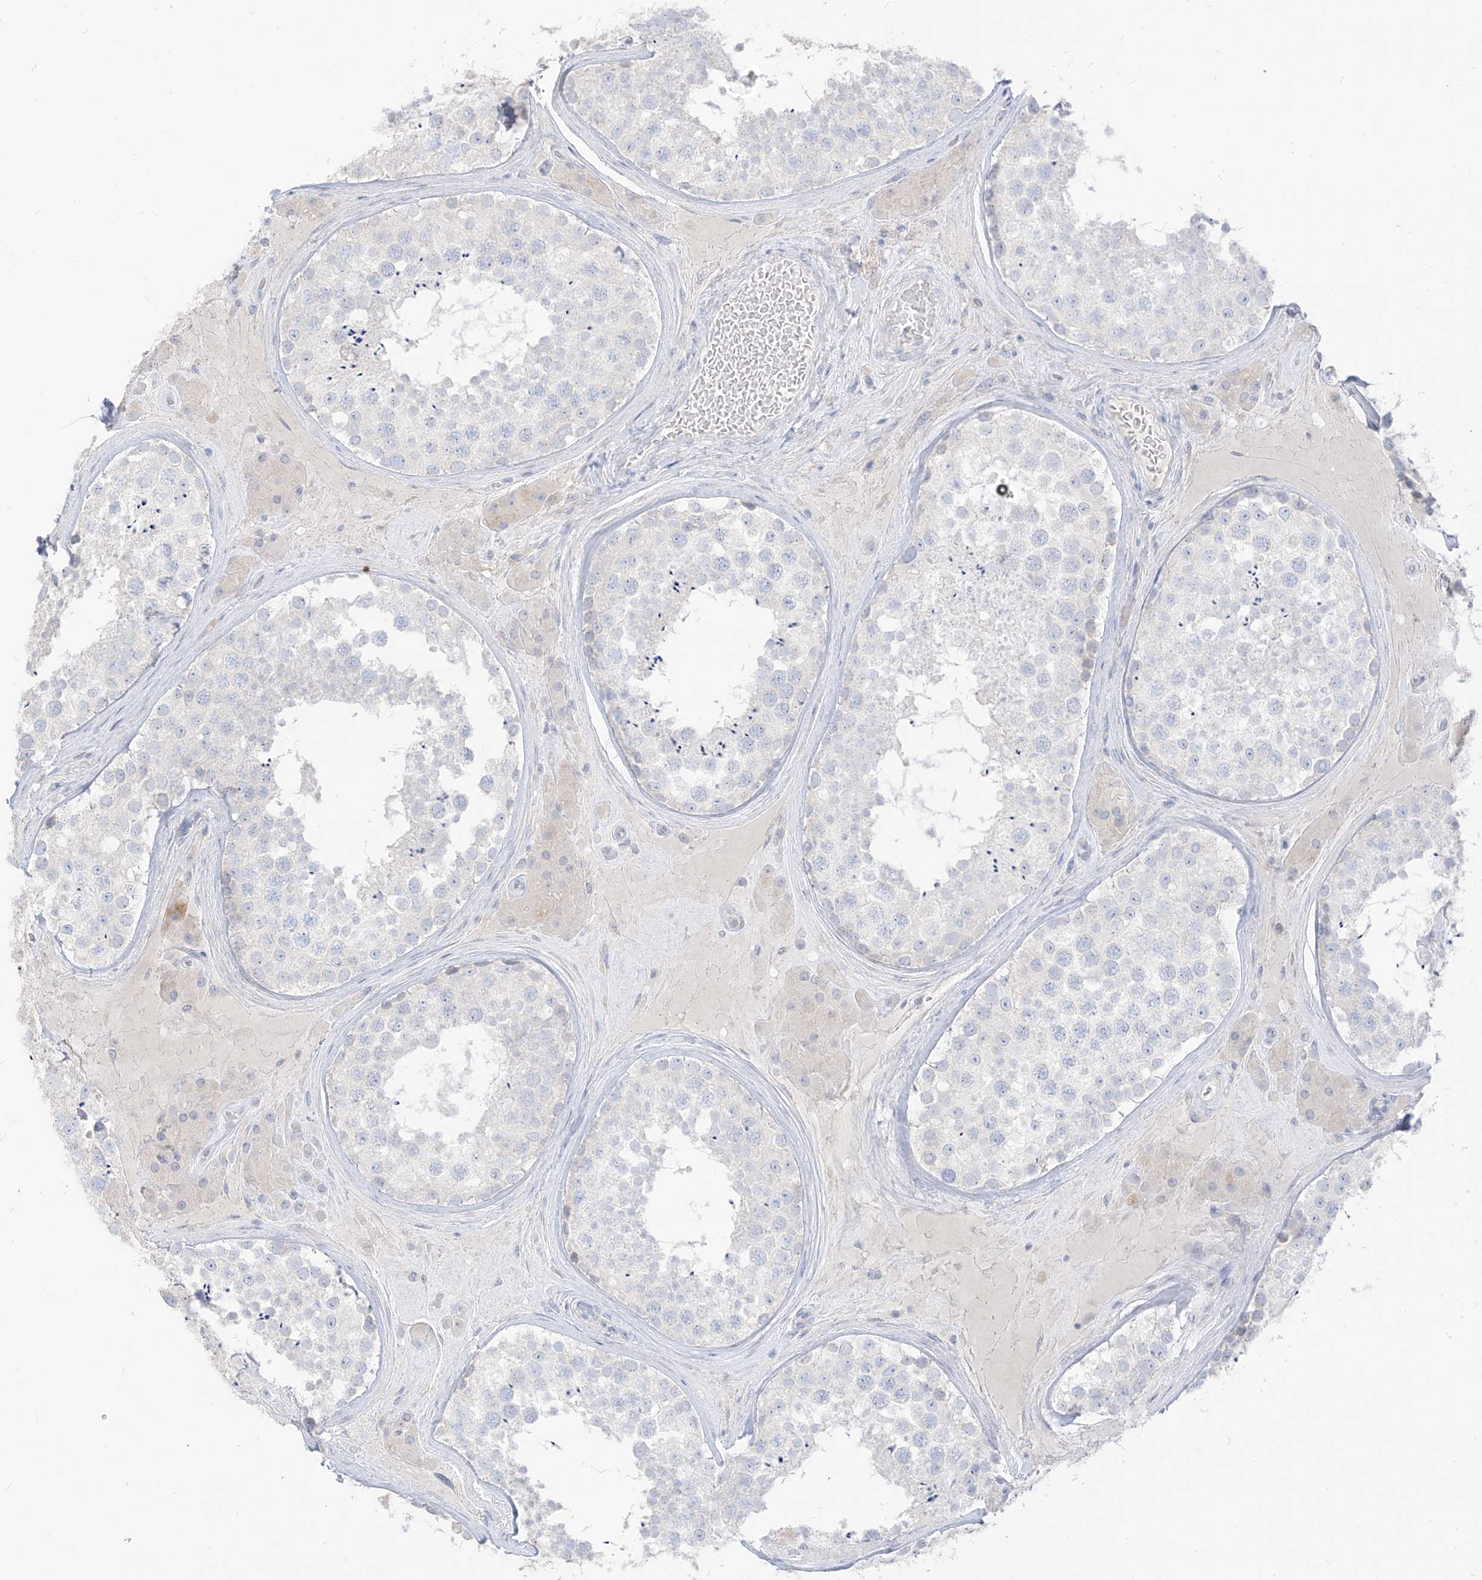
{"staining": {"intensity": "negative", "quantity": "none", "location": "none"}, "tissue": "testis", "cell_type": "Cells in seminiferous ducts", "image_type": "normal", "snomed": [{"axis": "morphology", "description": "Normal tissue, NOS"}, {"axis": "topography", "description": "Testis"}], "caption": "Immunohistochemistry micrograph of normal human testis stained for a protein (brown), which exhibits no expression in cells in seminiferous ducts.", "gene": "ARHGEF40", "patient": {"sex": "male", "age": 46}}